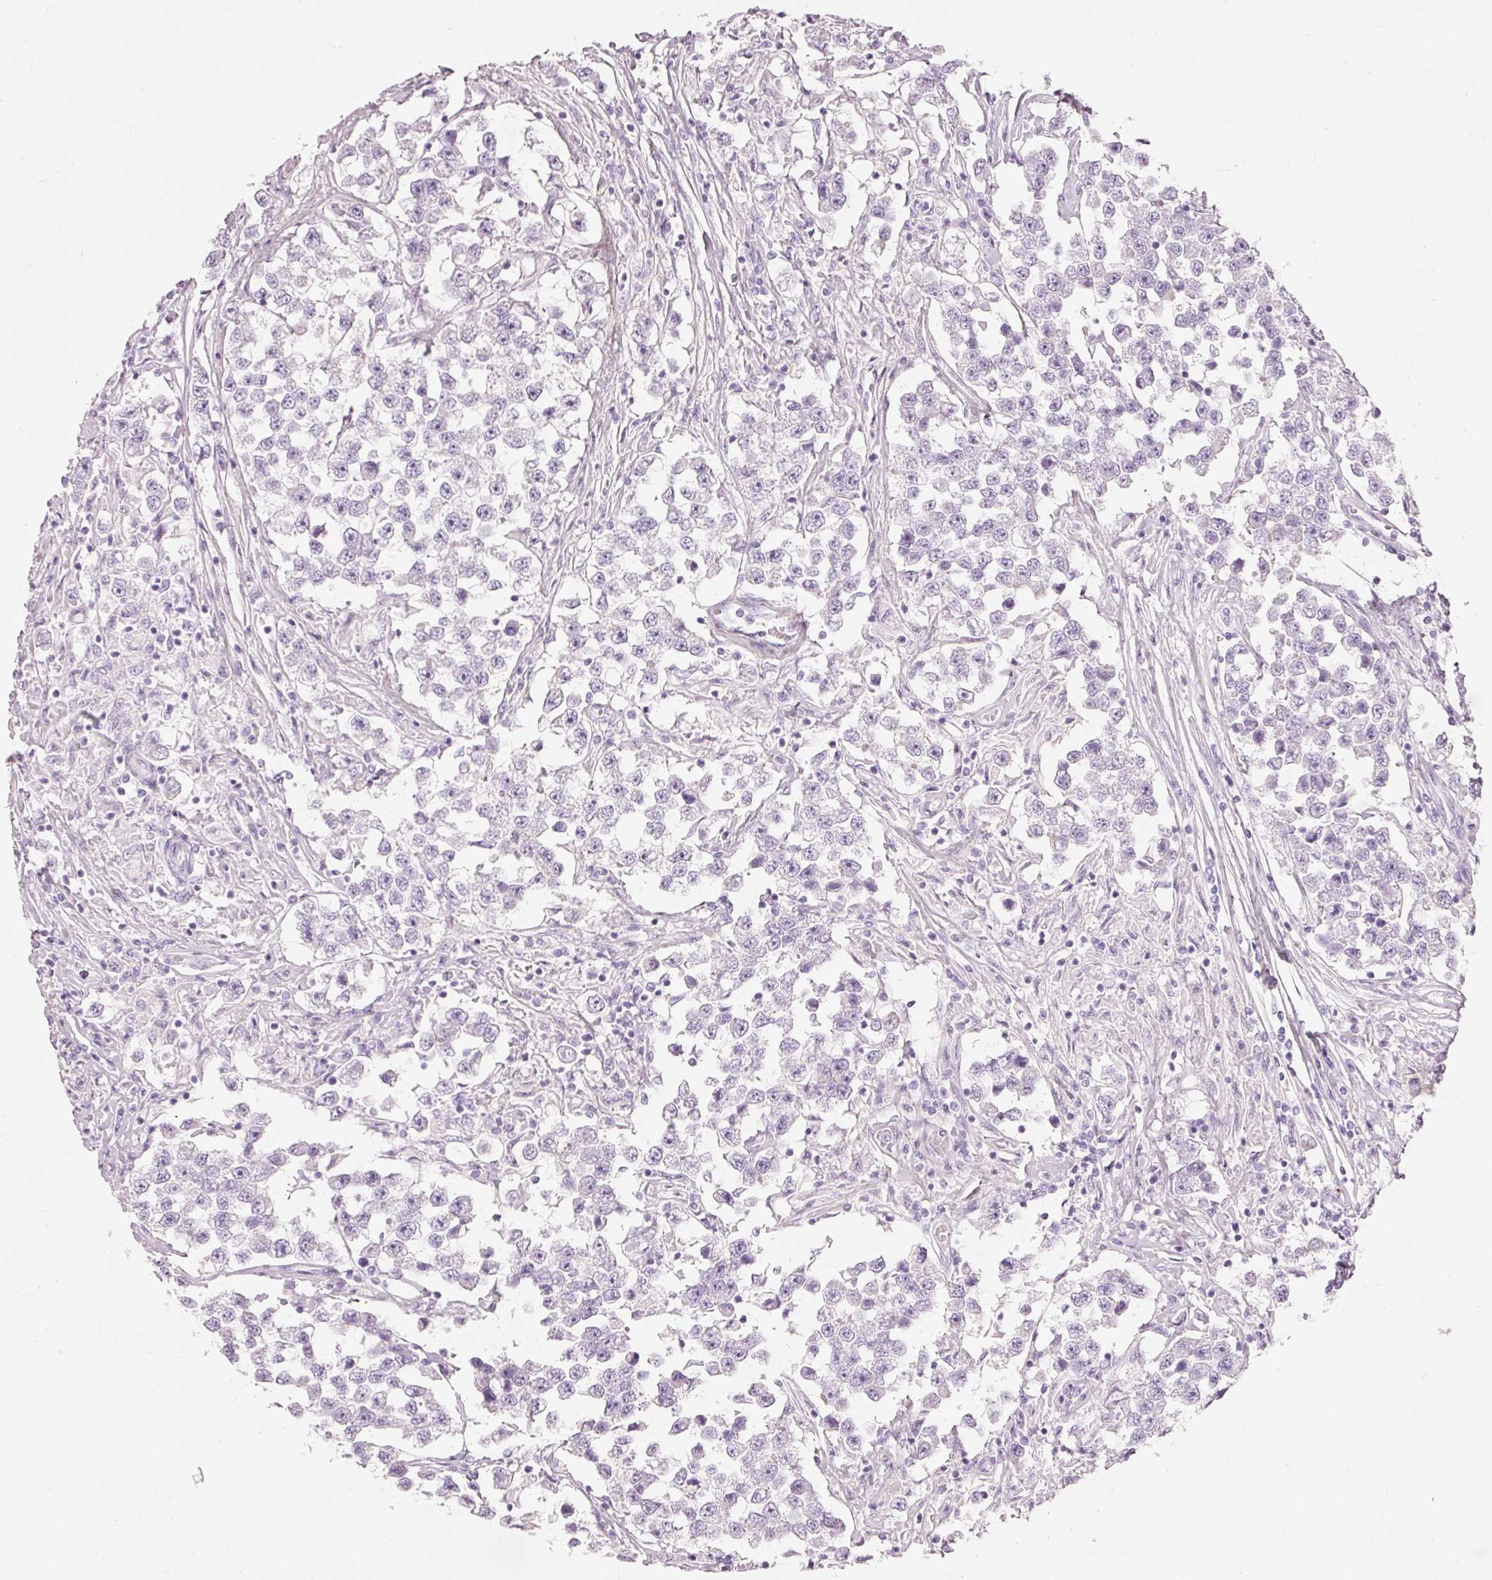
{"staining": {"intensity": "negative", "quantity": "none", "location": "none"}, "tissue": "testis cancer", "cell_type": "Tumor cells", "image_type": "cancer", "snomed": [{"axis": "morphology", "description": "Seminoma, NOS"}, {"axis": "topography", "description": "Testis"}], "caption": "An IHC micrograph of testis cancer is shown. There is no staining in tumor cells of testis cancer.", "gene": "PDXDC1", "patient": {"sex": "male", "age": 46}}